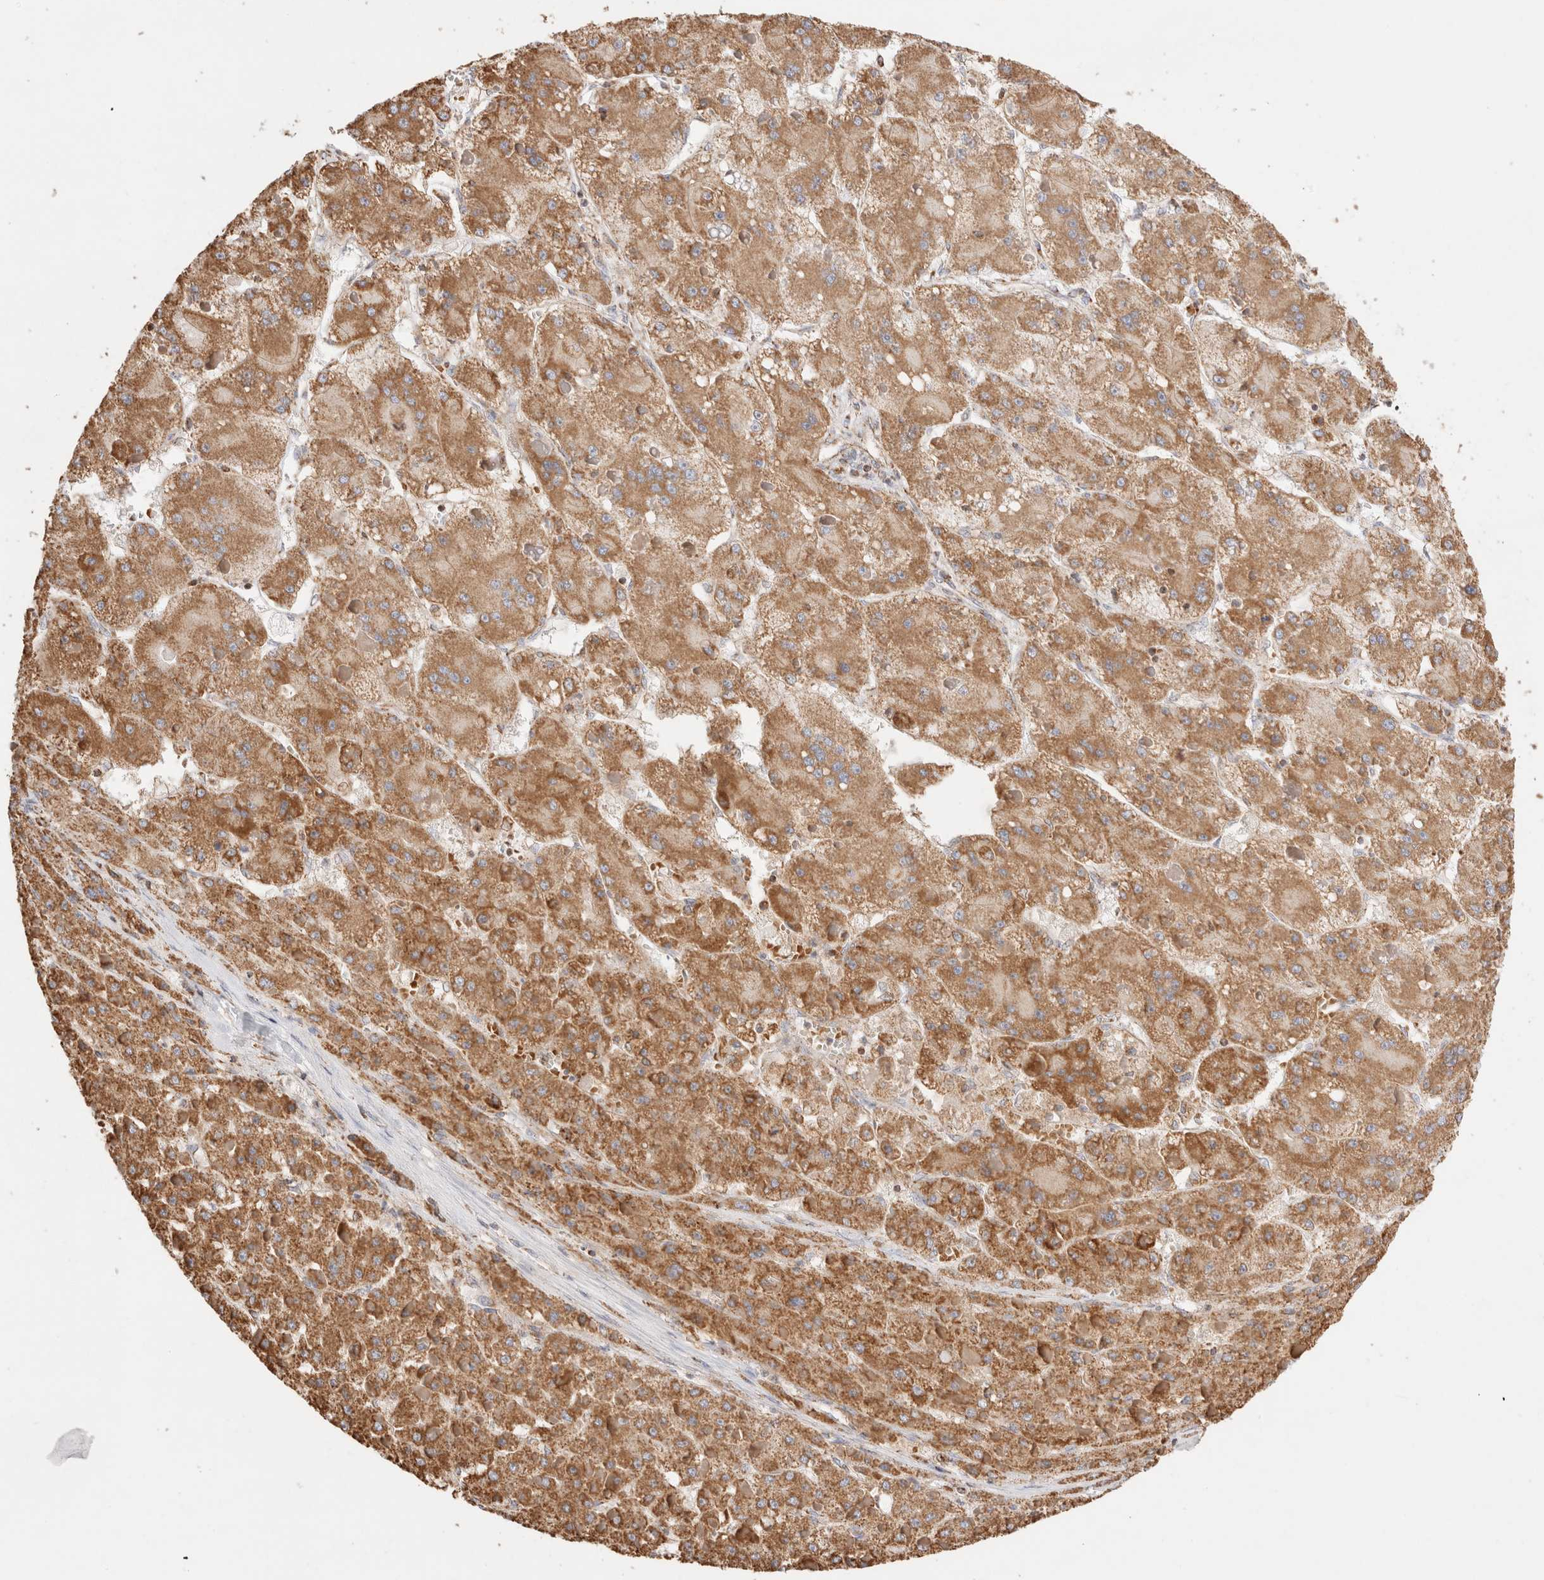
{"staining": {"intensity": "moderate", "quantity": ">75%", "location": "cytoplasmic/membranous"}, "tissue": "liver cancer", "cell_type": "Tumor cells", "image_type": "cancer", "snomed": [{"axis": "morphology", "description": "Carcinoma, Hepatocellular, NOS"}, {"axis": "topography", "description": "Liver"}], "caption": "DAB immunohistochemical staining of liver cancer demonstrates moderate cytoplasmic/membranous protein positivity in about >75% of tumor cells. The staining was performed using DAB to visualize the protein expression in brown, while the nuclei were stained in blue with hematoxylin (Magnification: 20x).", "gene": "TMPPE", "patient": {"sex": "female", "age": 73}}